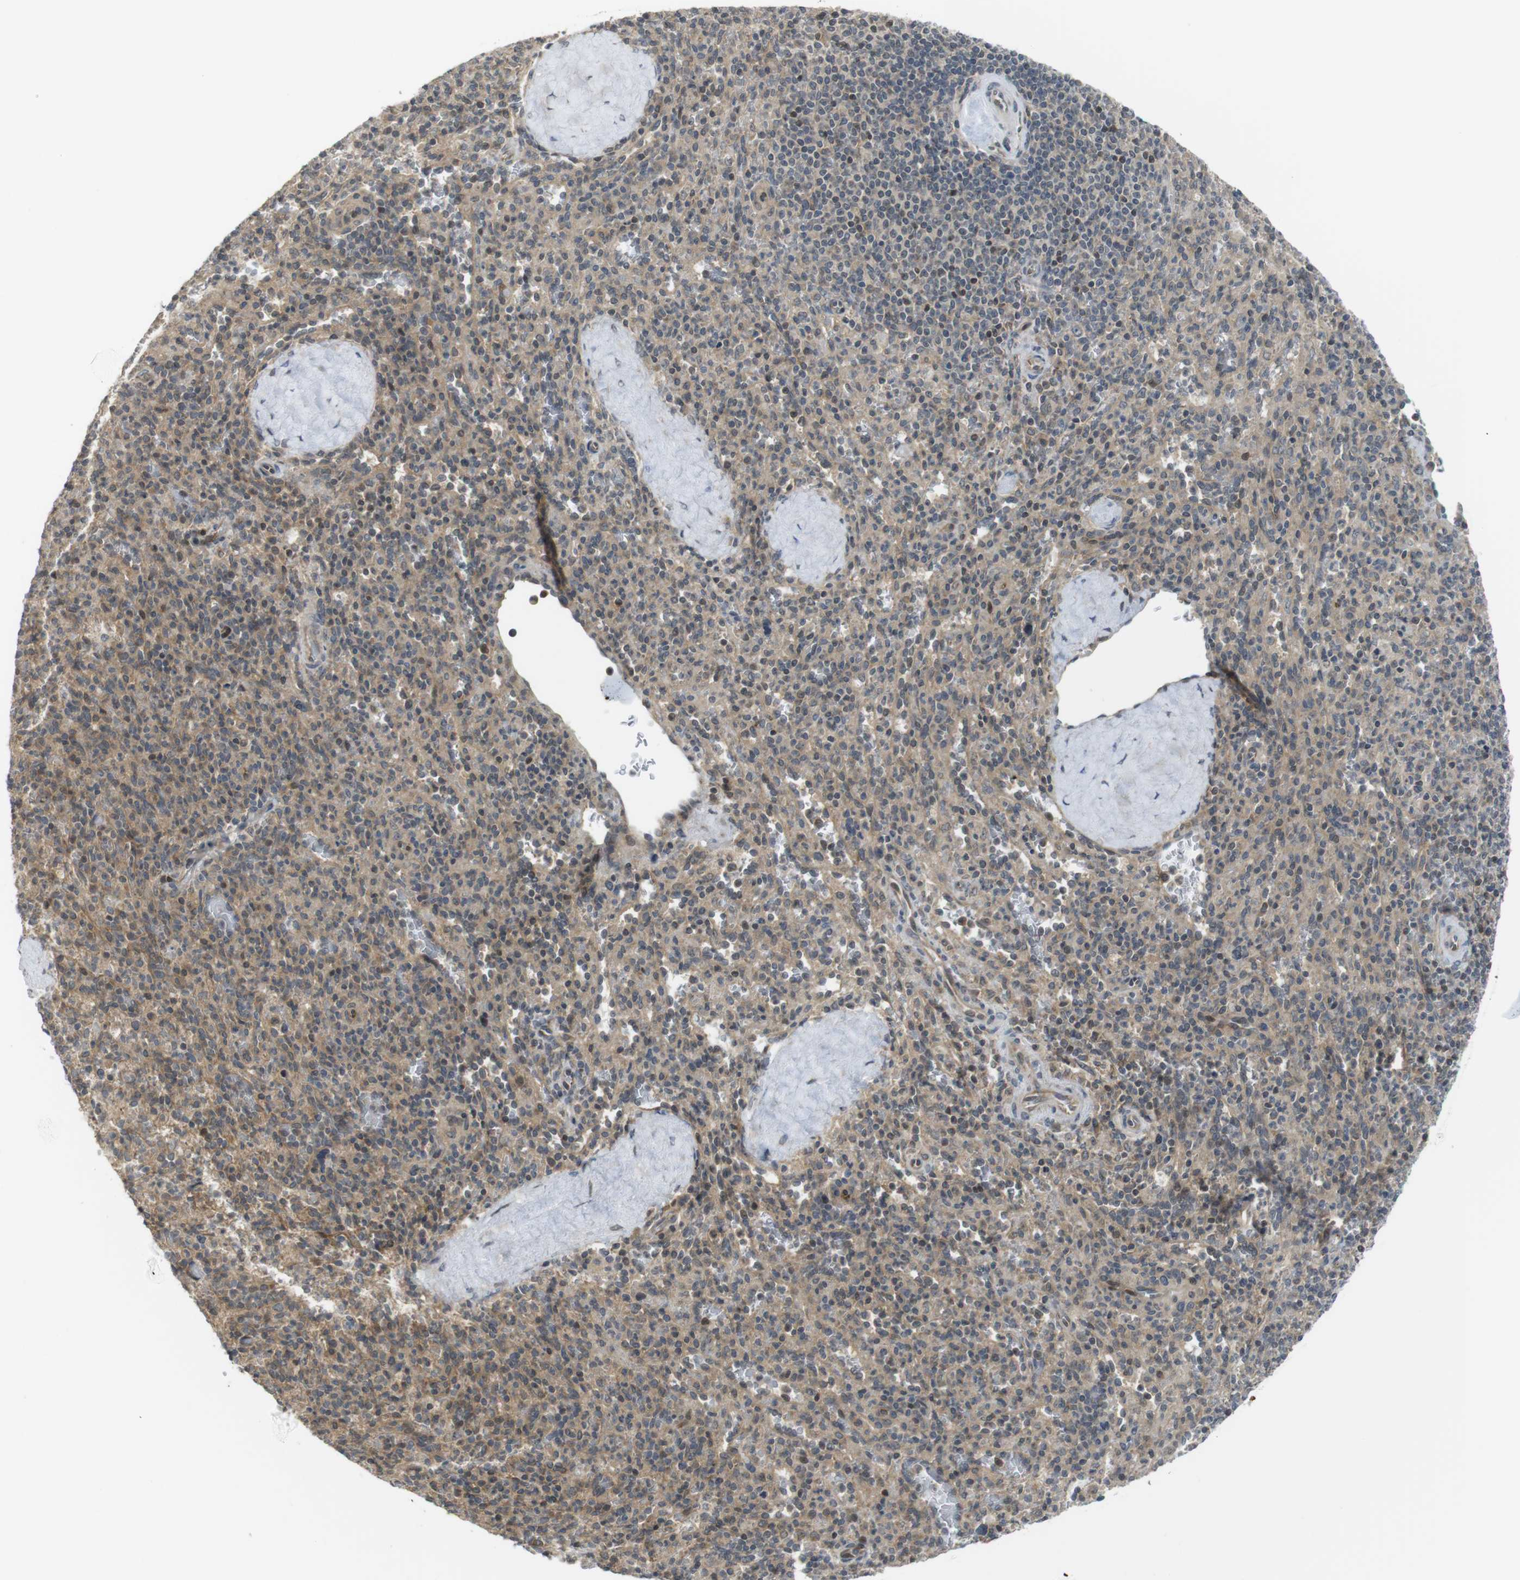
{"staining": {"intensity": "weak", "quantity": "25%-75%", "location": "cytoplasmic/membranous"}, "tissue": "spleen", "cell_type": "Cells in red pulp", "image_type": "normal", "snomed": [{"axis": "morphology", "description": "Normal tissue, NOS"}, {"axis": "topography", "description": "Spleen"}], "caption": "High-magnification brightfield microscopy of unremarkable spleen stained with DAB (brown) and counterstained with hematoxylin (blue). cells in red pulp exhibit weak cytoplasmic/membranous staining is present in about25%-75% of cells.", "gene": "CC2D1A", "patient": {"sex": "male", "age": 36}}